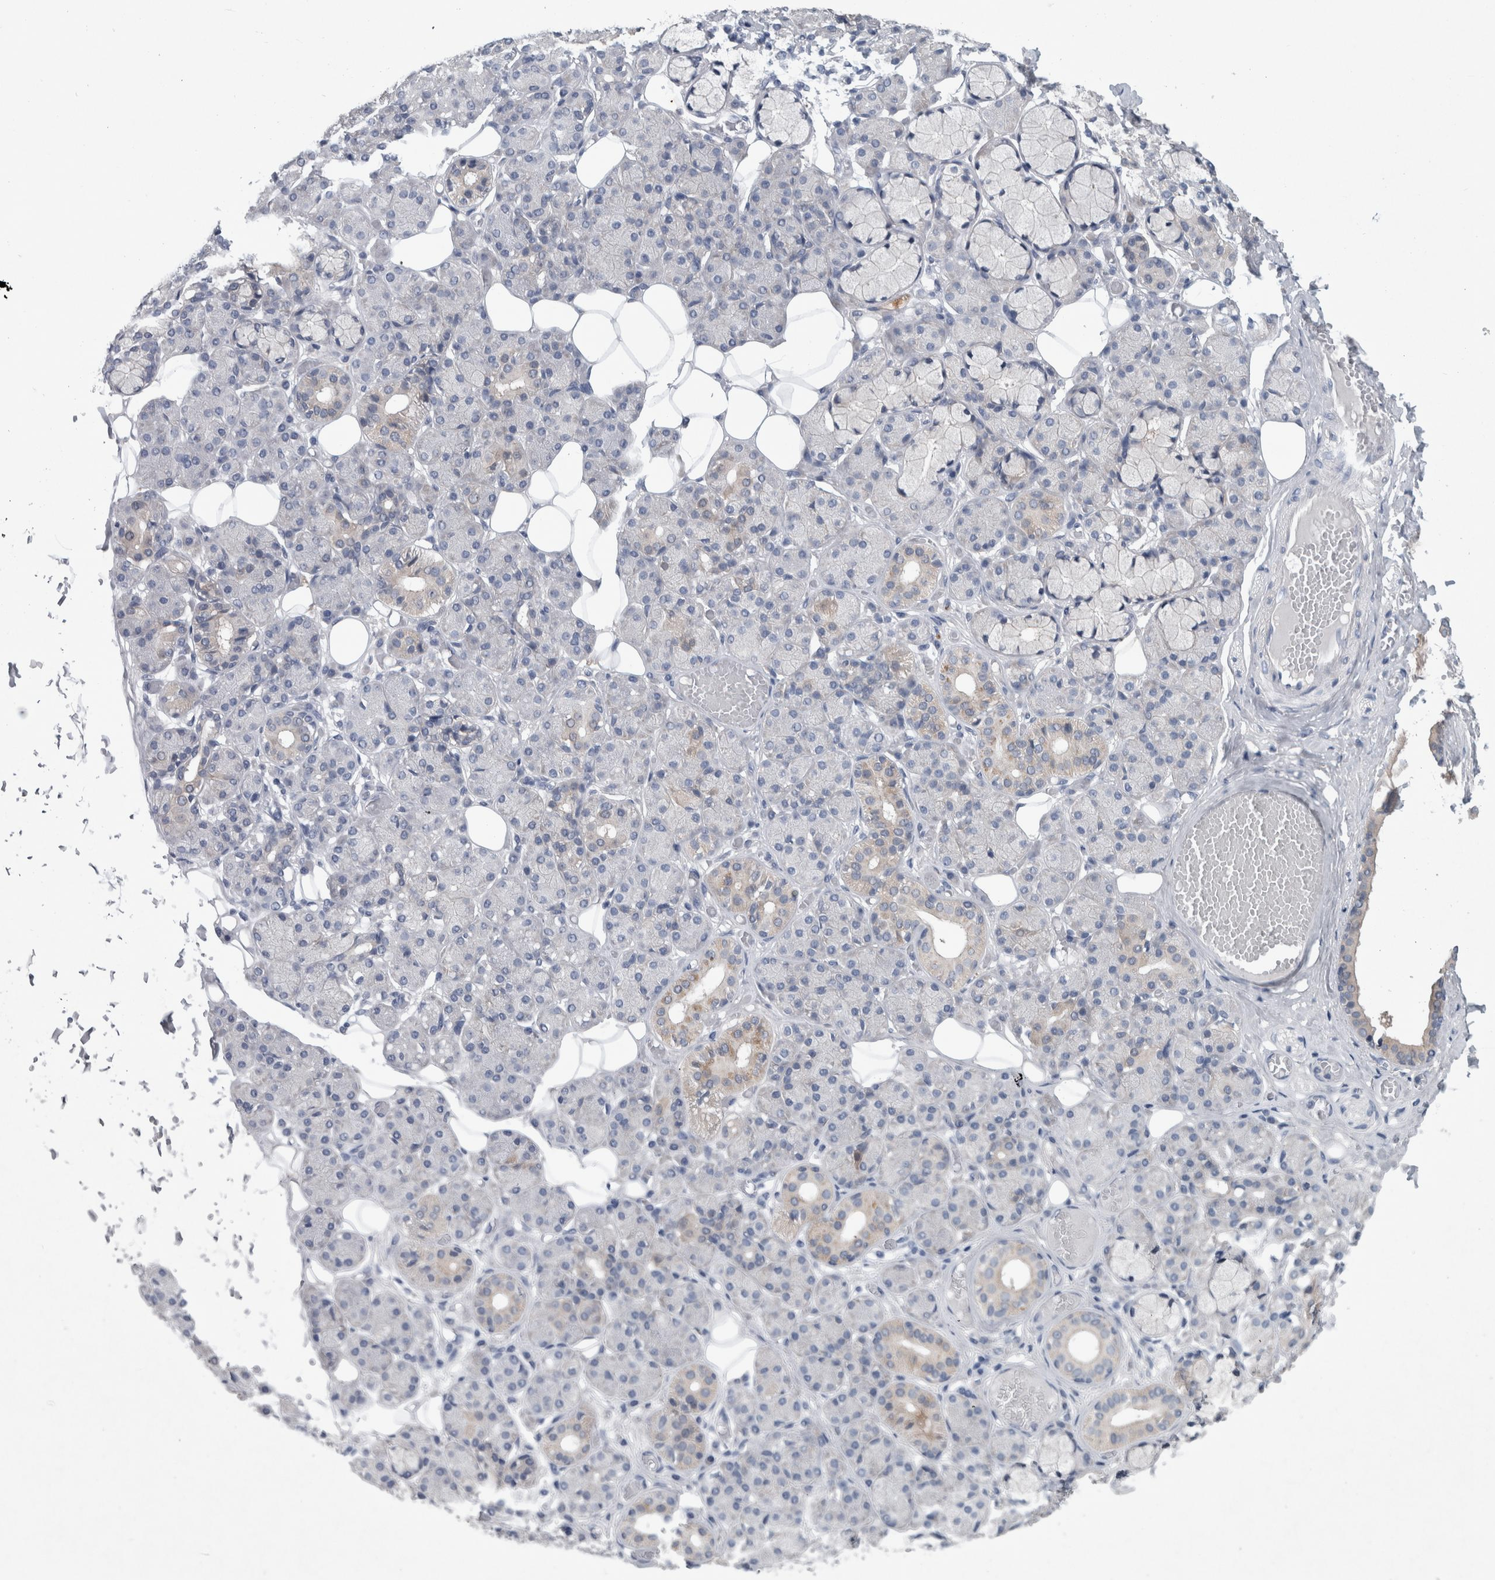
{"staining": {"intensity": "weak", "quantity": "<25%", "location": "cytoplasmic/membranous"}, "tissue": "salivary gland", "cell_type": "Glandular cells", "image_type": "normal", "snomed": [{"axis": "morphology", "description": "Normal tissue, NOS"}, {"axis": "topography", "description": "Salivary gland"}], "caption": "Normal salivary gland was stained to show a protein in brown. There is no significant expression in glandular cells. (Stains: DAB immunohistochemistry (IHC) with hematoxylin counter stain, Microscopy: brightfield microscopy at high magnification).", "gene": "FAM83H", "patient": {"sex": "male", "age": 63}}